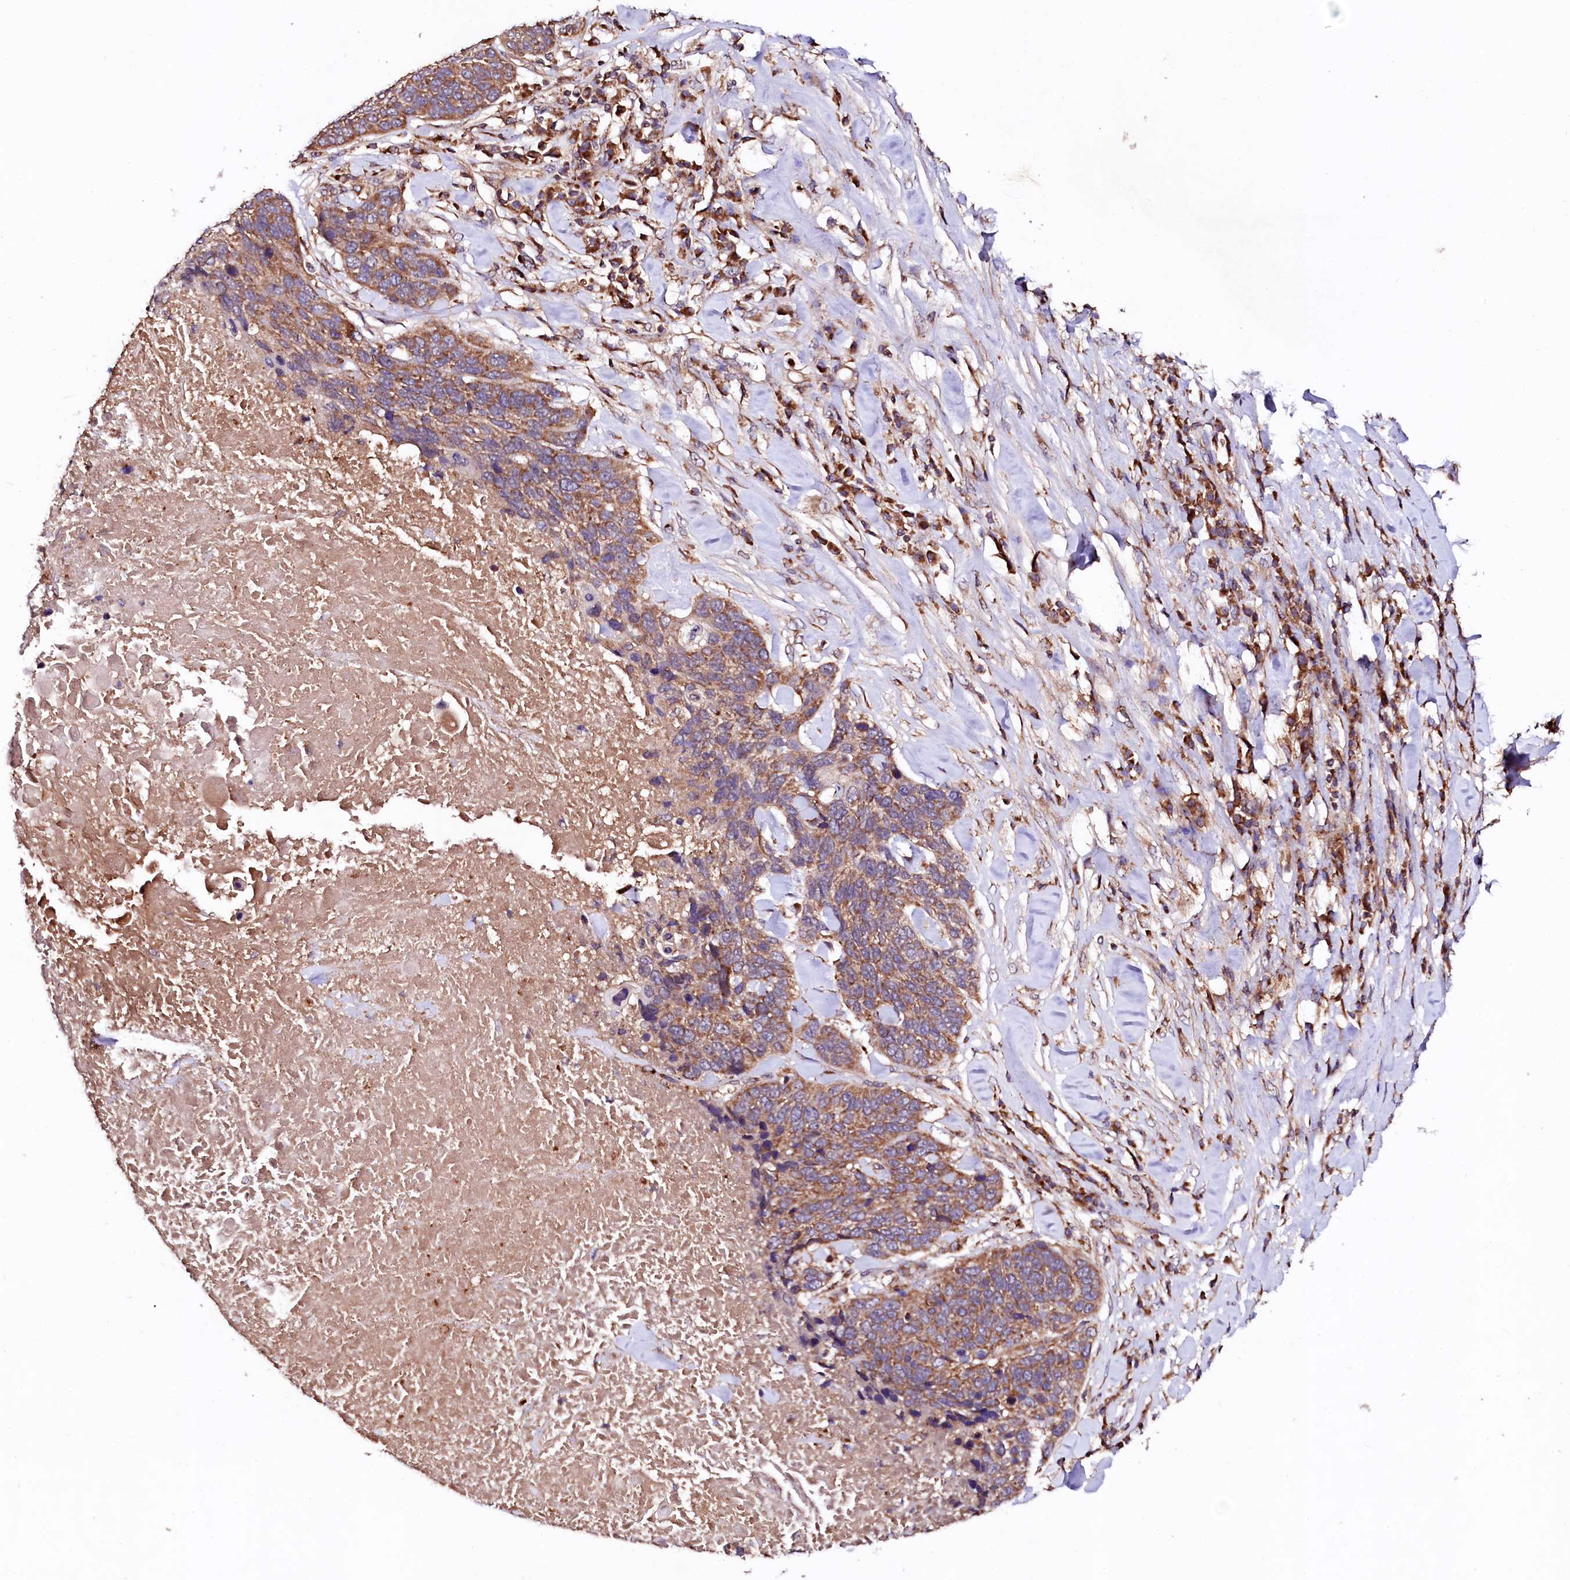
{"staining": {"intensity": "moderate", "quantity": ">75%", "location": "cytoplasmic/membranous"}, "tissue": "lung cancer", "cell_type": "Tumor cells", "image_type": "cancer", "snomed": [{"axis": "morphology", "description": "Squamous cell carcinoma, NOS"}, {"axis": "topography", "description": "Lung"}], "caption": "A medium amount of moderate cytoplasmic/membranous staining is appreciated in approximately >75% of tumor cells in lung cancer tissue.", "gene": "ST3GAL1", "patient": {"sex": "male", "age": 66}}